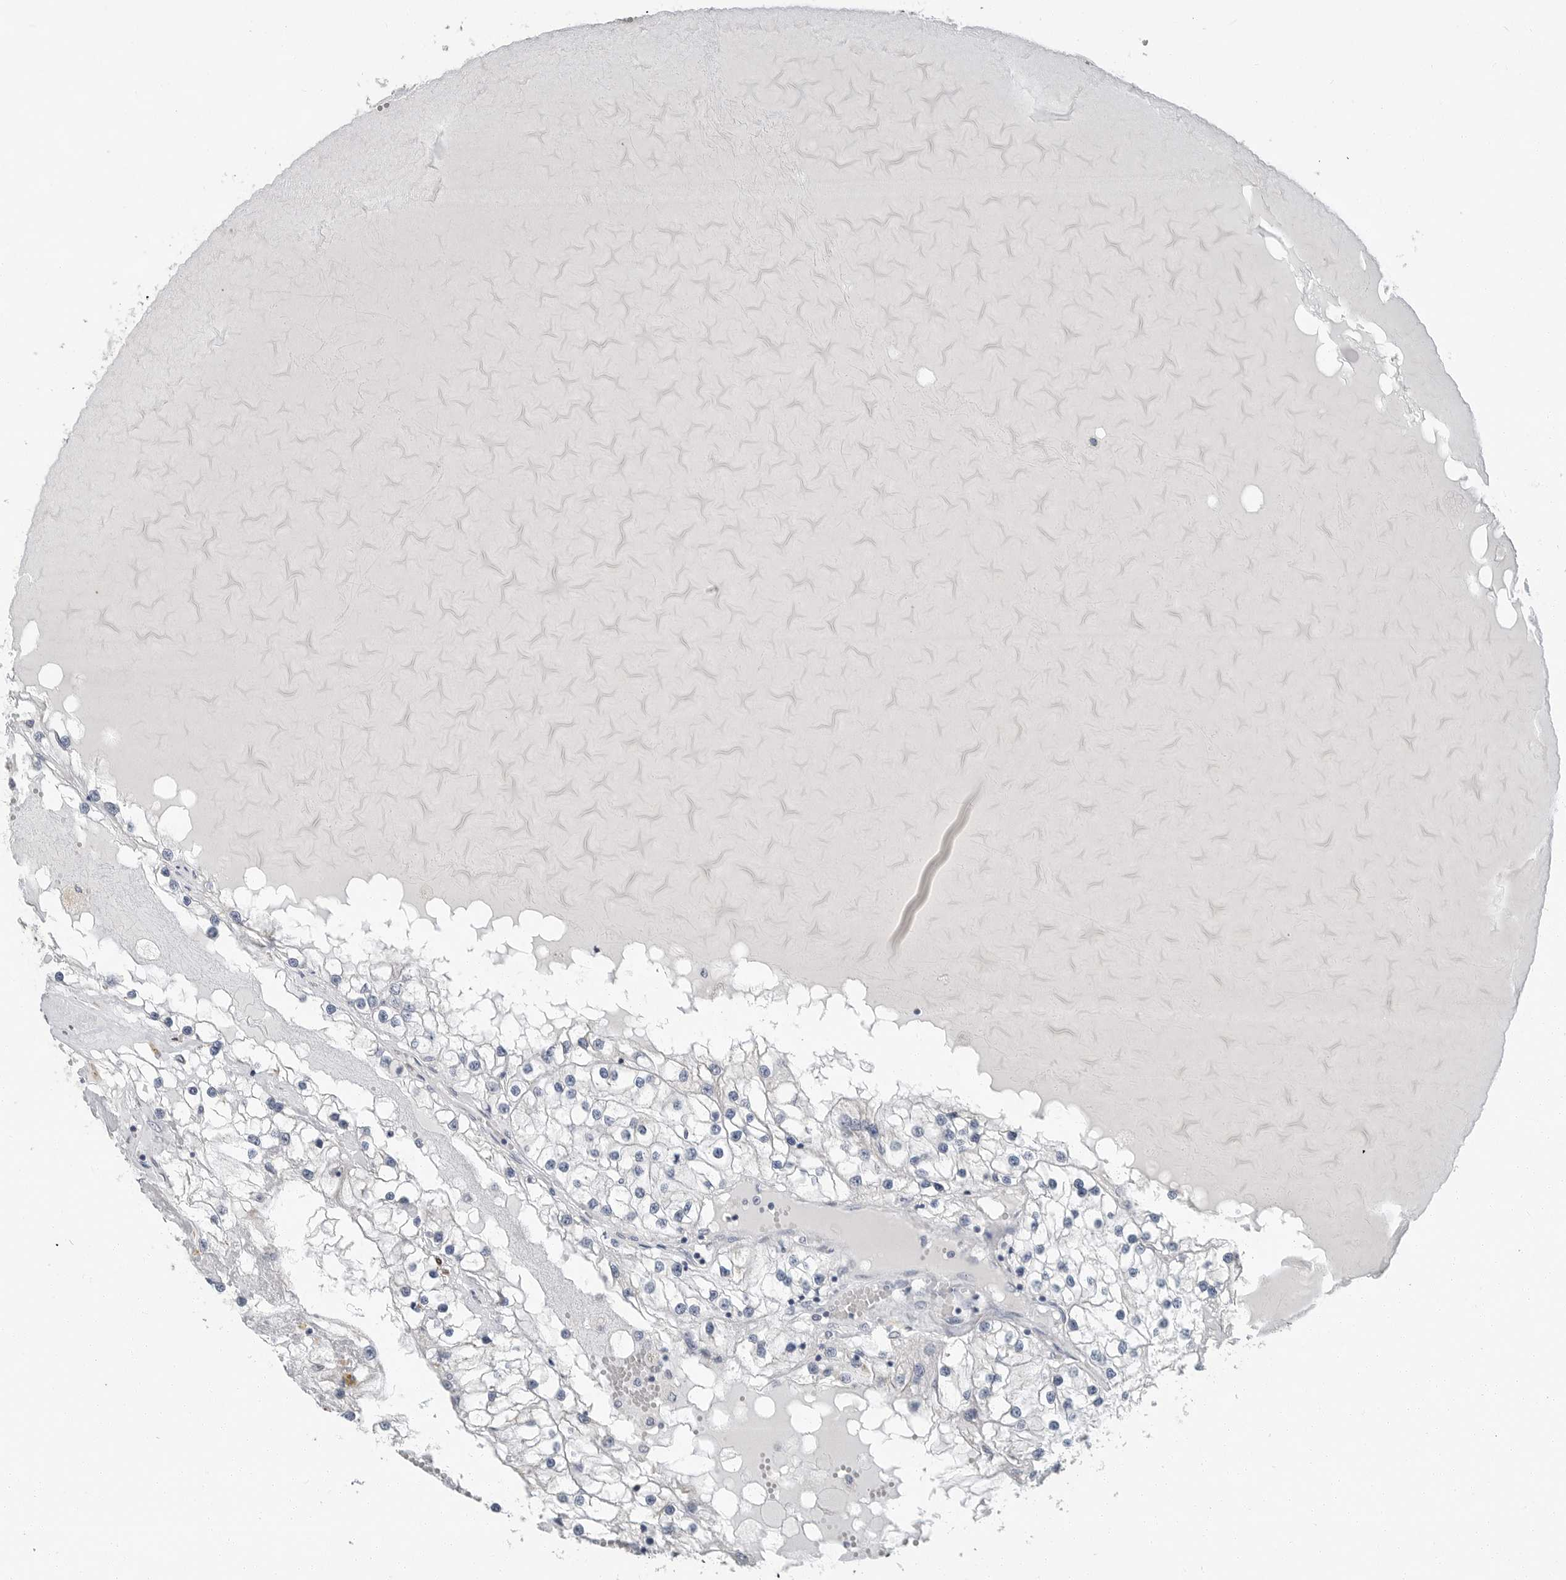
{"staining": {"intensity": "negative", "quantity": "none", "location": "none"}, "tissue": "renal cancer", "cell_type": "Tumor cells", "image_type": "cancer", "snomed": [{"axis": "morphology", "description": "Adenocarcinoma, NOS"}, {"axis": "topography", "description": "Kidney"}], "caption": "DAB (3,3'-diaminobenzidine) immunohistochemical staining of human adenocarcinoma (renal) exhibits no significant staining in tumor cells.", "gene": "PLN", "patient": {"sex": "male", "age": 68}}